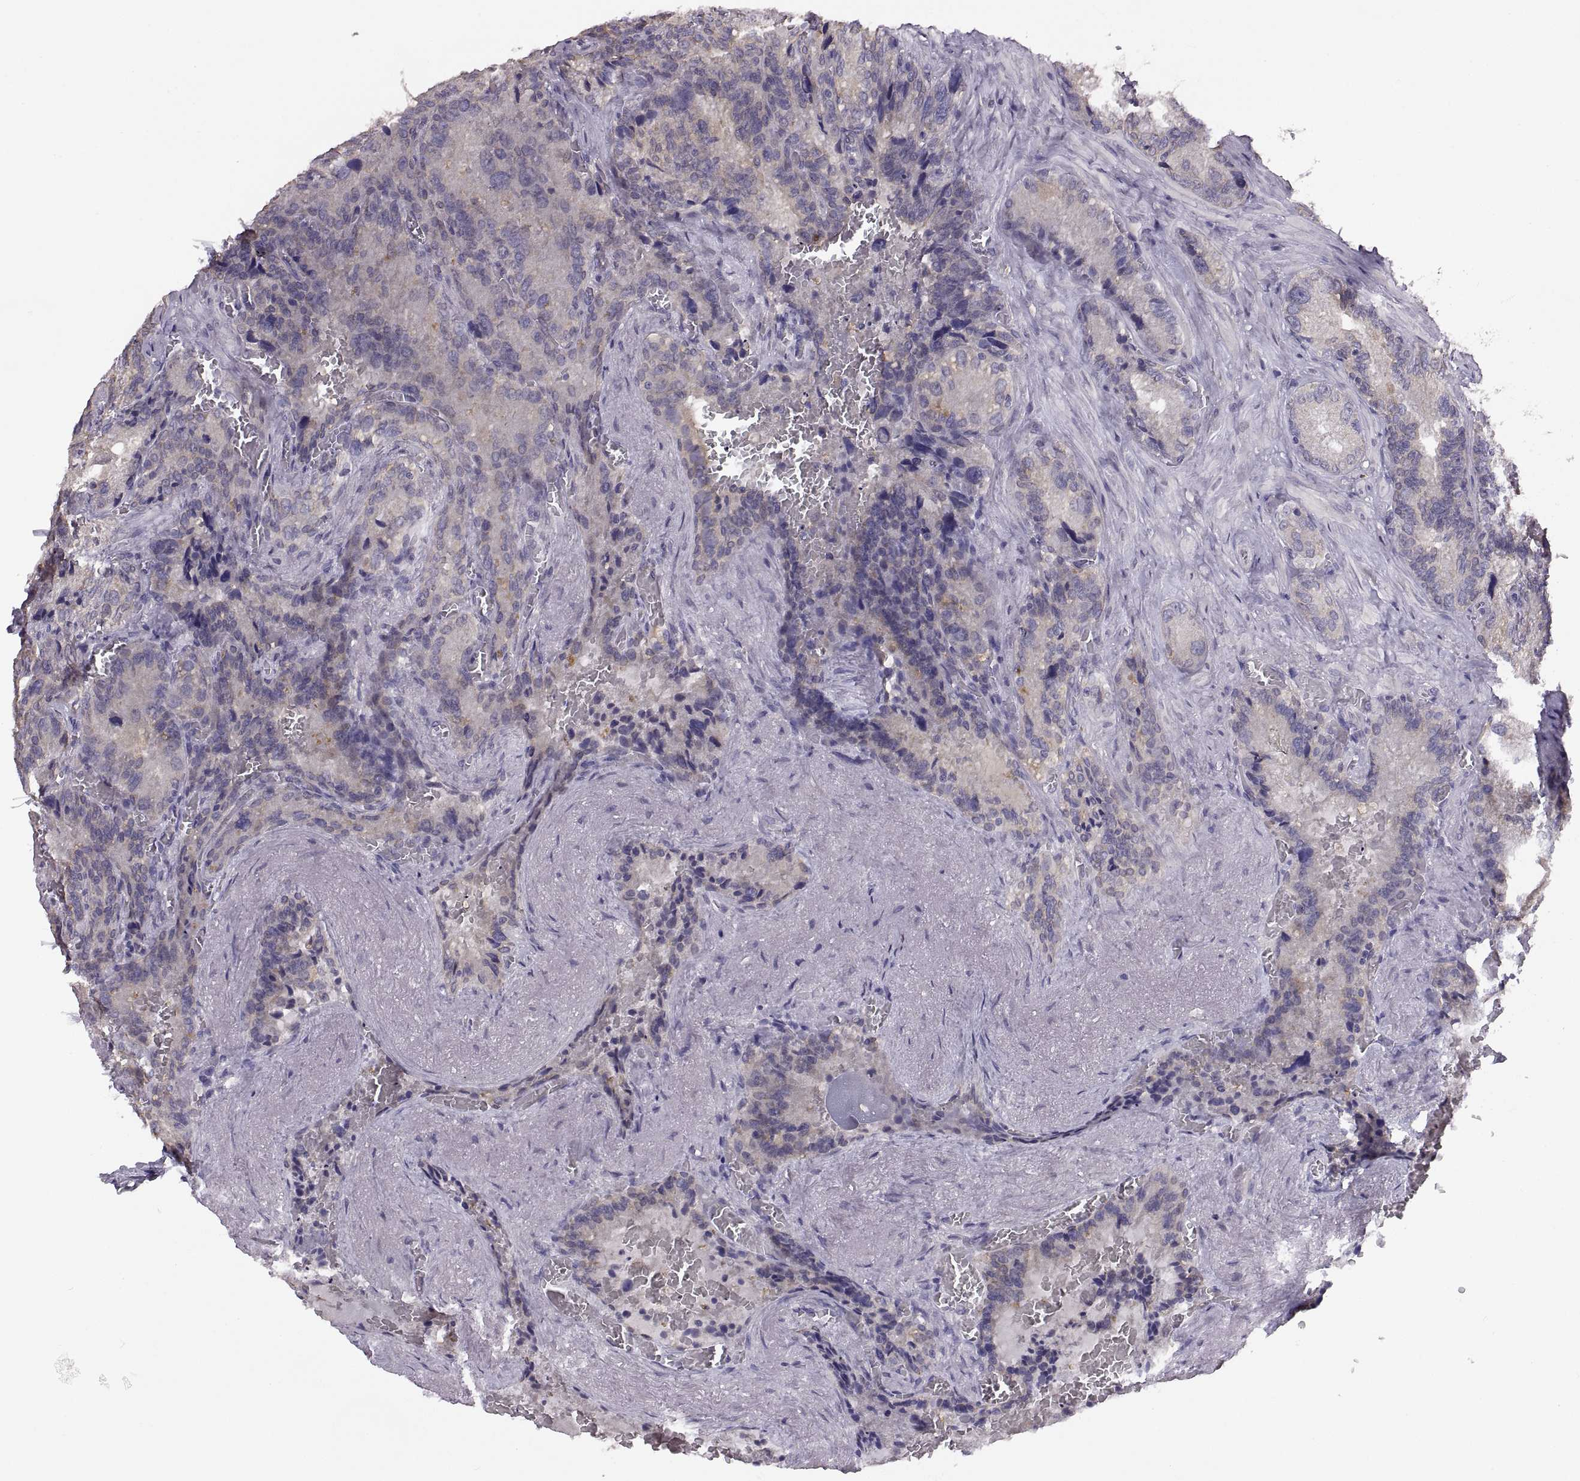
{"staining": {"intensity": "negative", "quantity": "none", "location": "none"}, "tissue": "seminal vesicle", "cell_type": "Glandular cells", "image_type": "normal", "snomed": [{"axis": "morphology", "description": "Normal tissue, NOS"}, {"axis": "topography", "description": "Seminal veicle"}], "caption": "Immunohistochemistry of unremarkable seminal vesicle demonstrates no positivity in glandular cells.", "gene": "ACSBG2", "patient": {"sex": "male", "age": 72}}